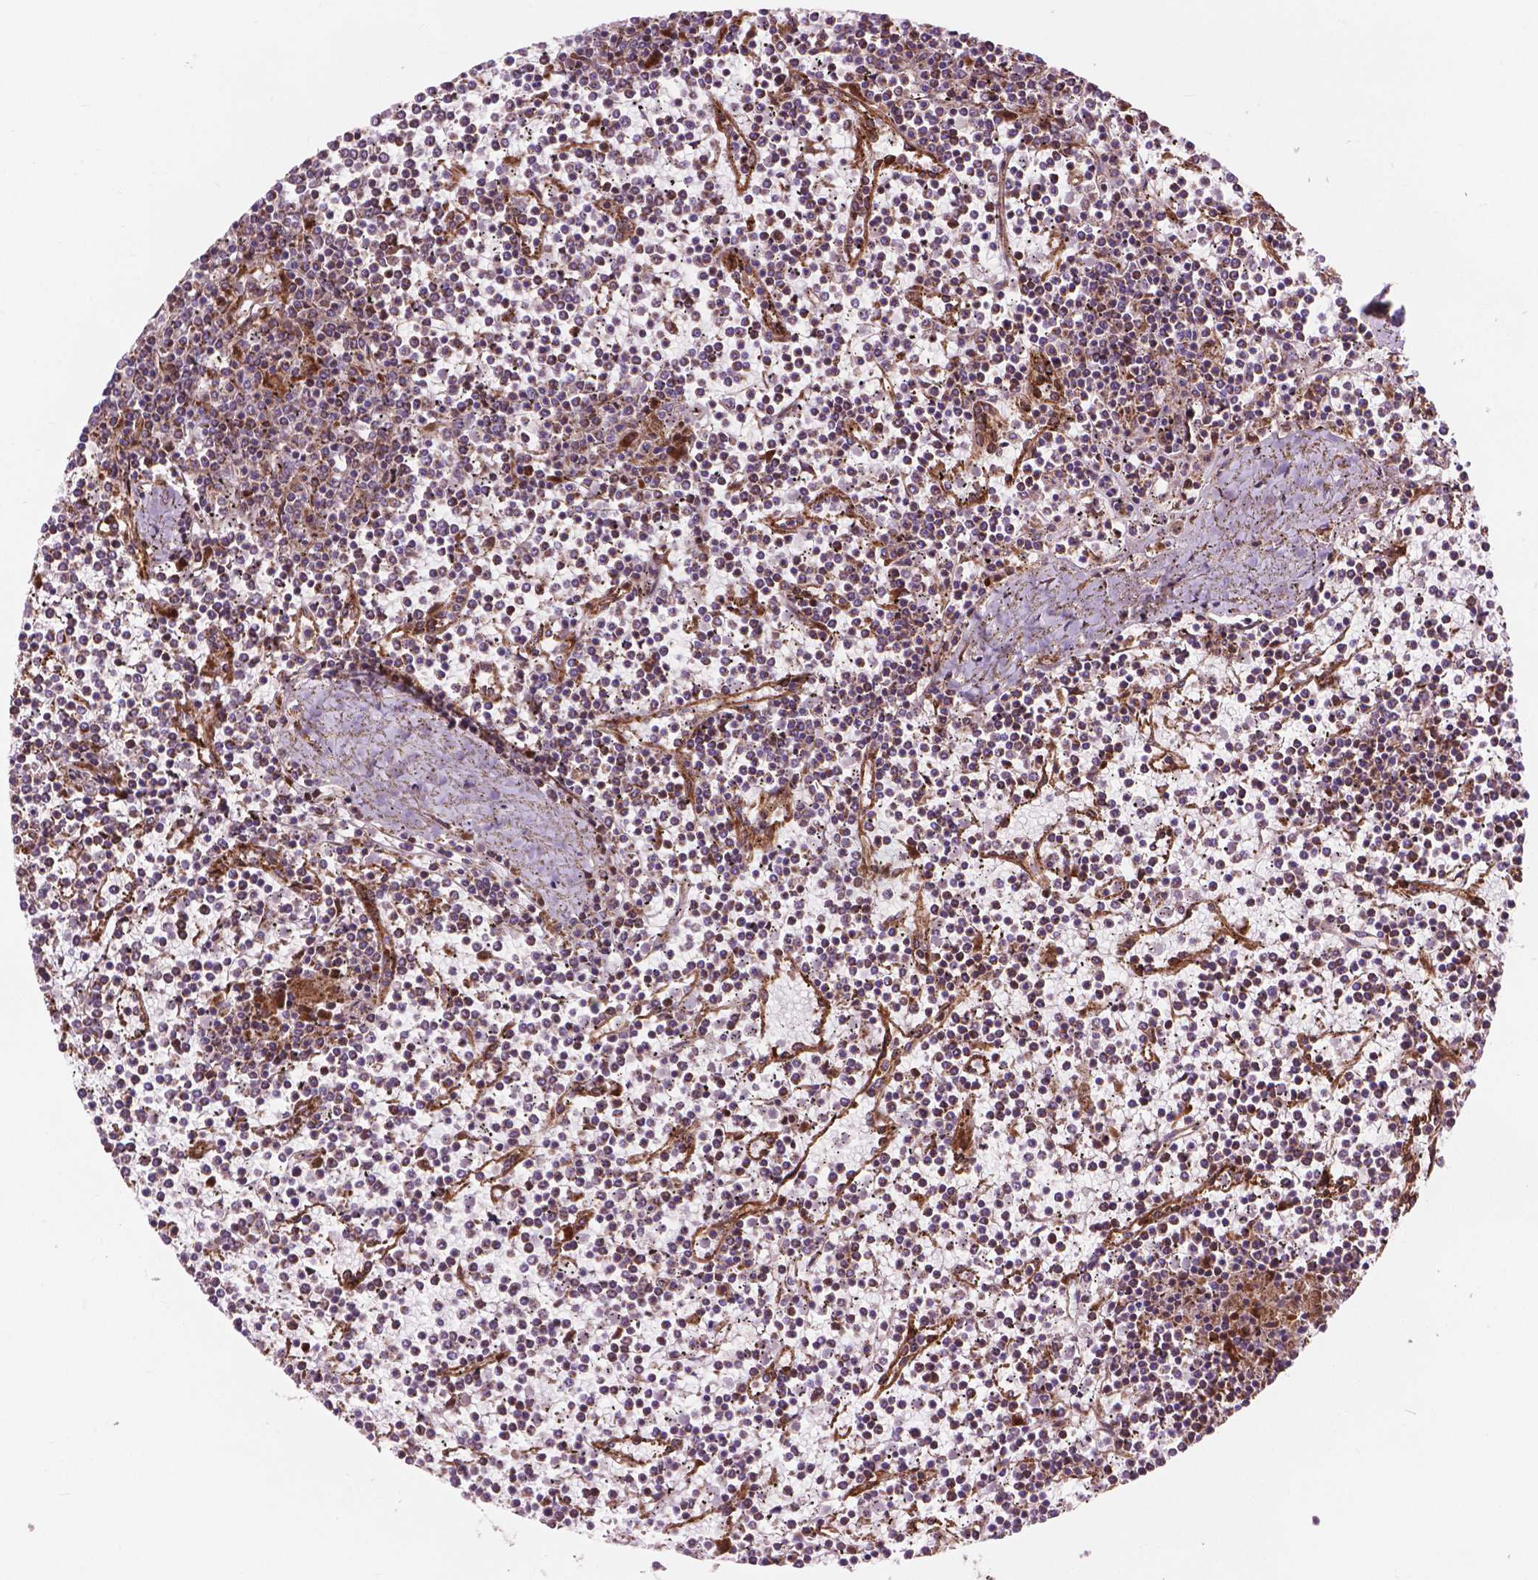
{"staining": {"intensity": "weak", "quantity": "25%-75%", "location": "cytoplasmic/membranous"}, "tissue": "lymphoma", "cell_type": "Tumor cells", "image_type": "cancer", "snomed": [{"axis": "morphology", "description": "Malignant lymphoma, non-Hodgkin's type, Low grade"}, {"axis": "topography", "description": "Spleen"}], "caption": "A brown stain highlights weak cytoplasmic/membranous staining of a protein in lymphoma tumor cells.", "gene": "MORN1", "patient": {"sex": "female", "age": 19}}